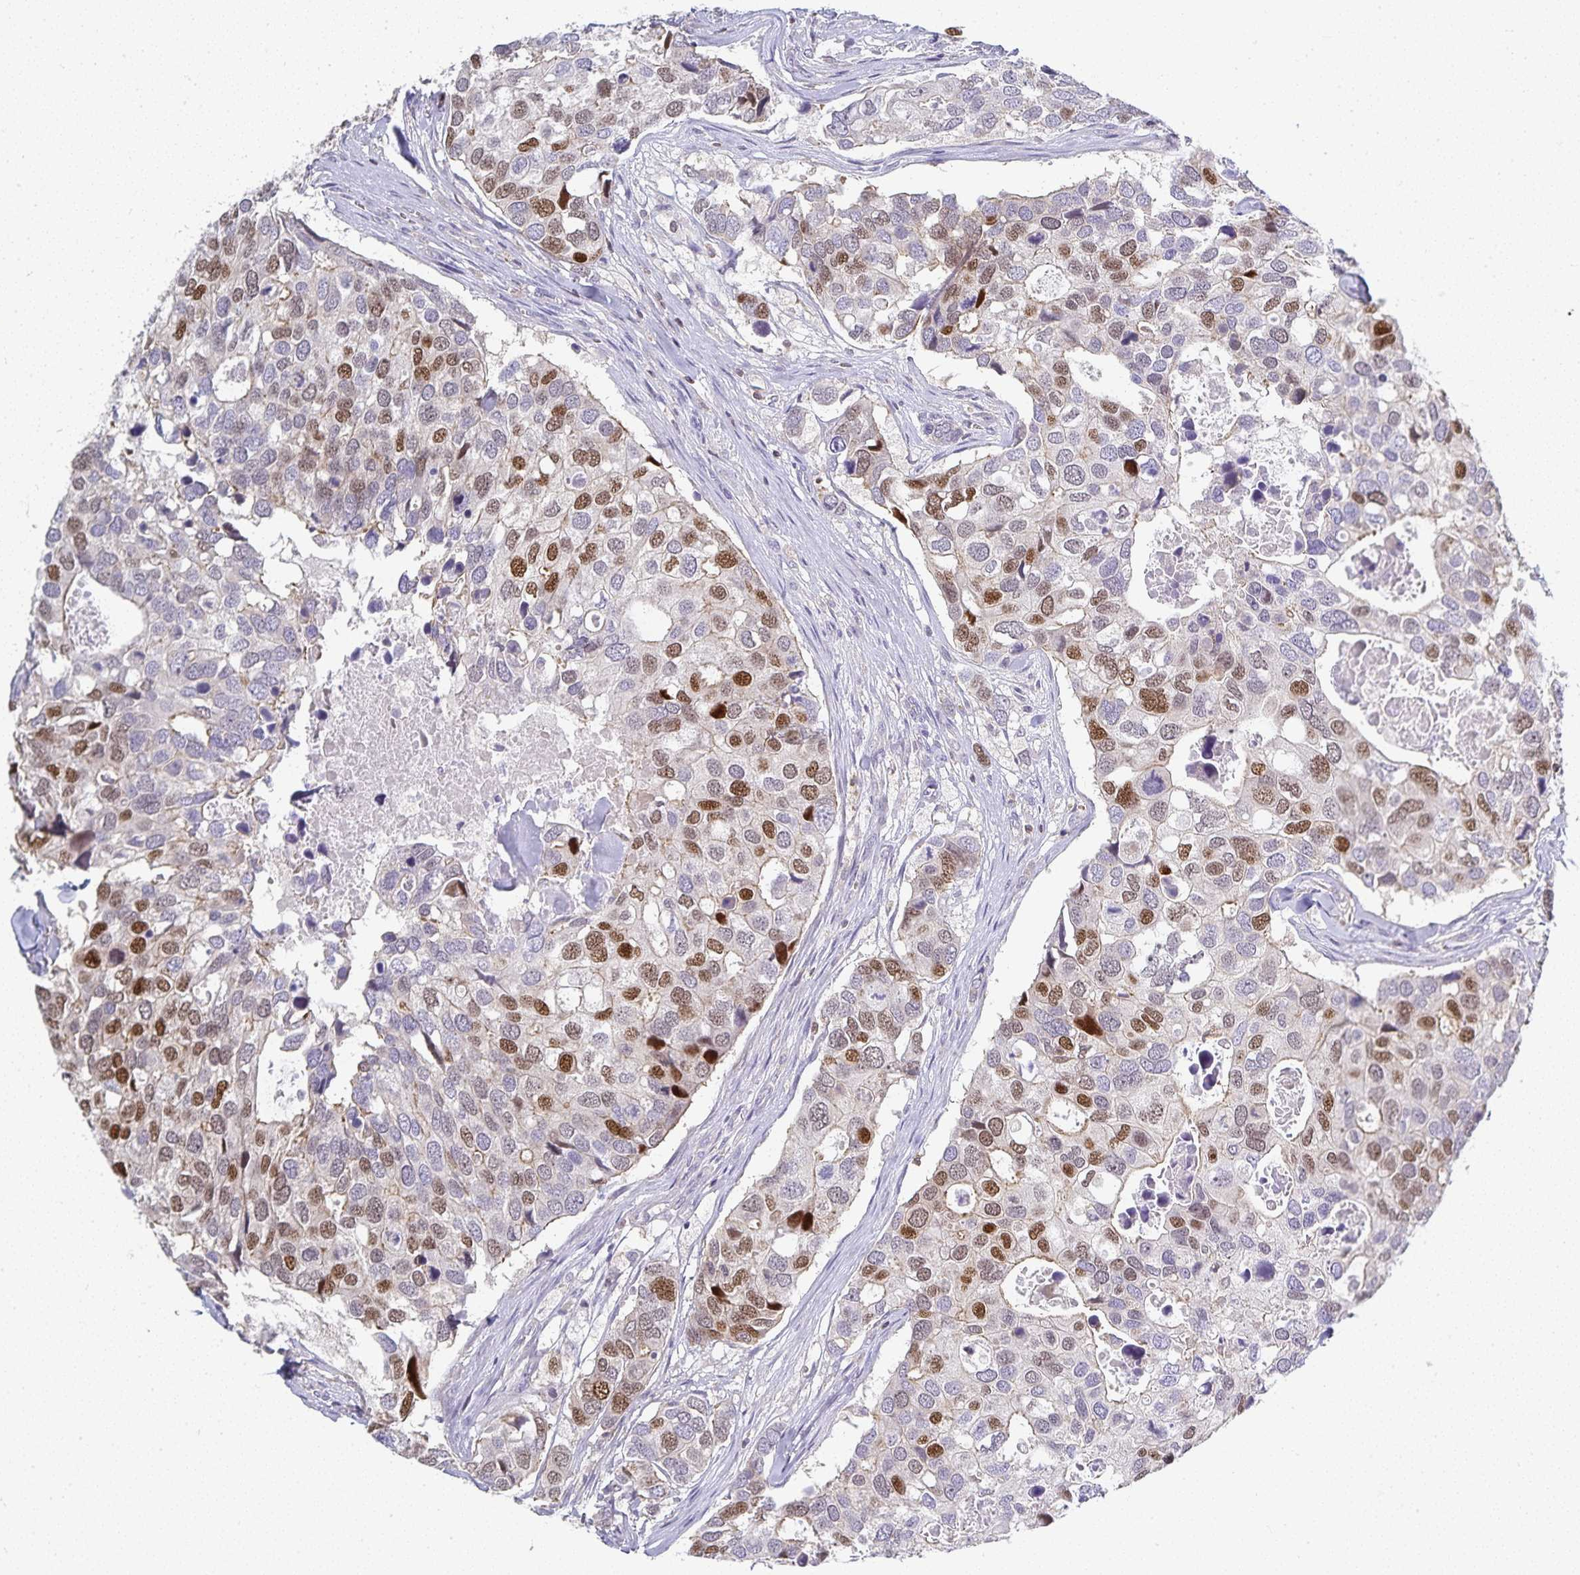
{"staining": {"intensity": "moderate", "quantity": "25%-75%", "location": "nuclear"}, "tissue": "breast cancer", "cell_type": "Tumor cells", "image_type": "cancer", "snomed": [{"axis": "morphology", "description": "Duct carcinoma"}, {"axis": "topography", "description": "Breast"}], "caption": "Protein analysis of intraductal carcinoma (breast) tissue shows moderate nuclear expression in about 25%-75% of tumor cells. Immunohistochemistry (ihc) stains the protein in brown and the nuclei are stained blue.", "gene": "GATA3", "patient": {"sex": "female", "age": 83}}